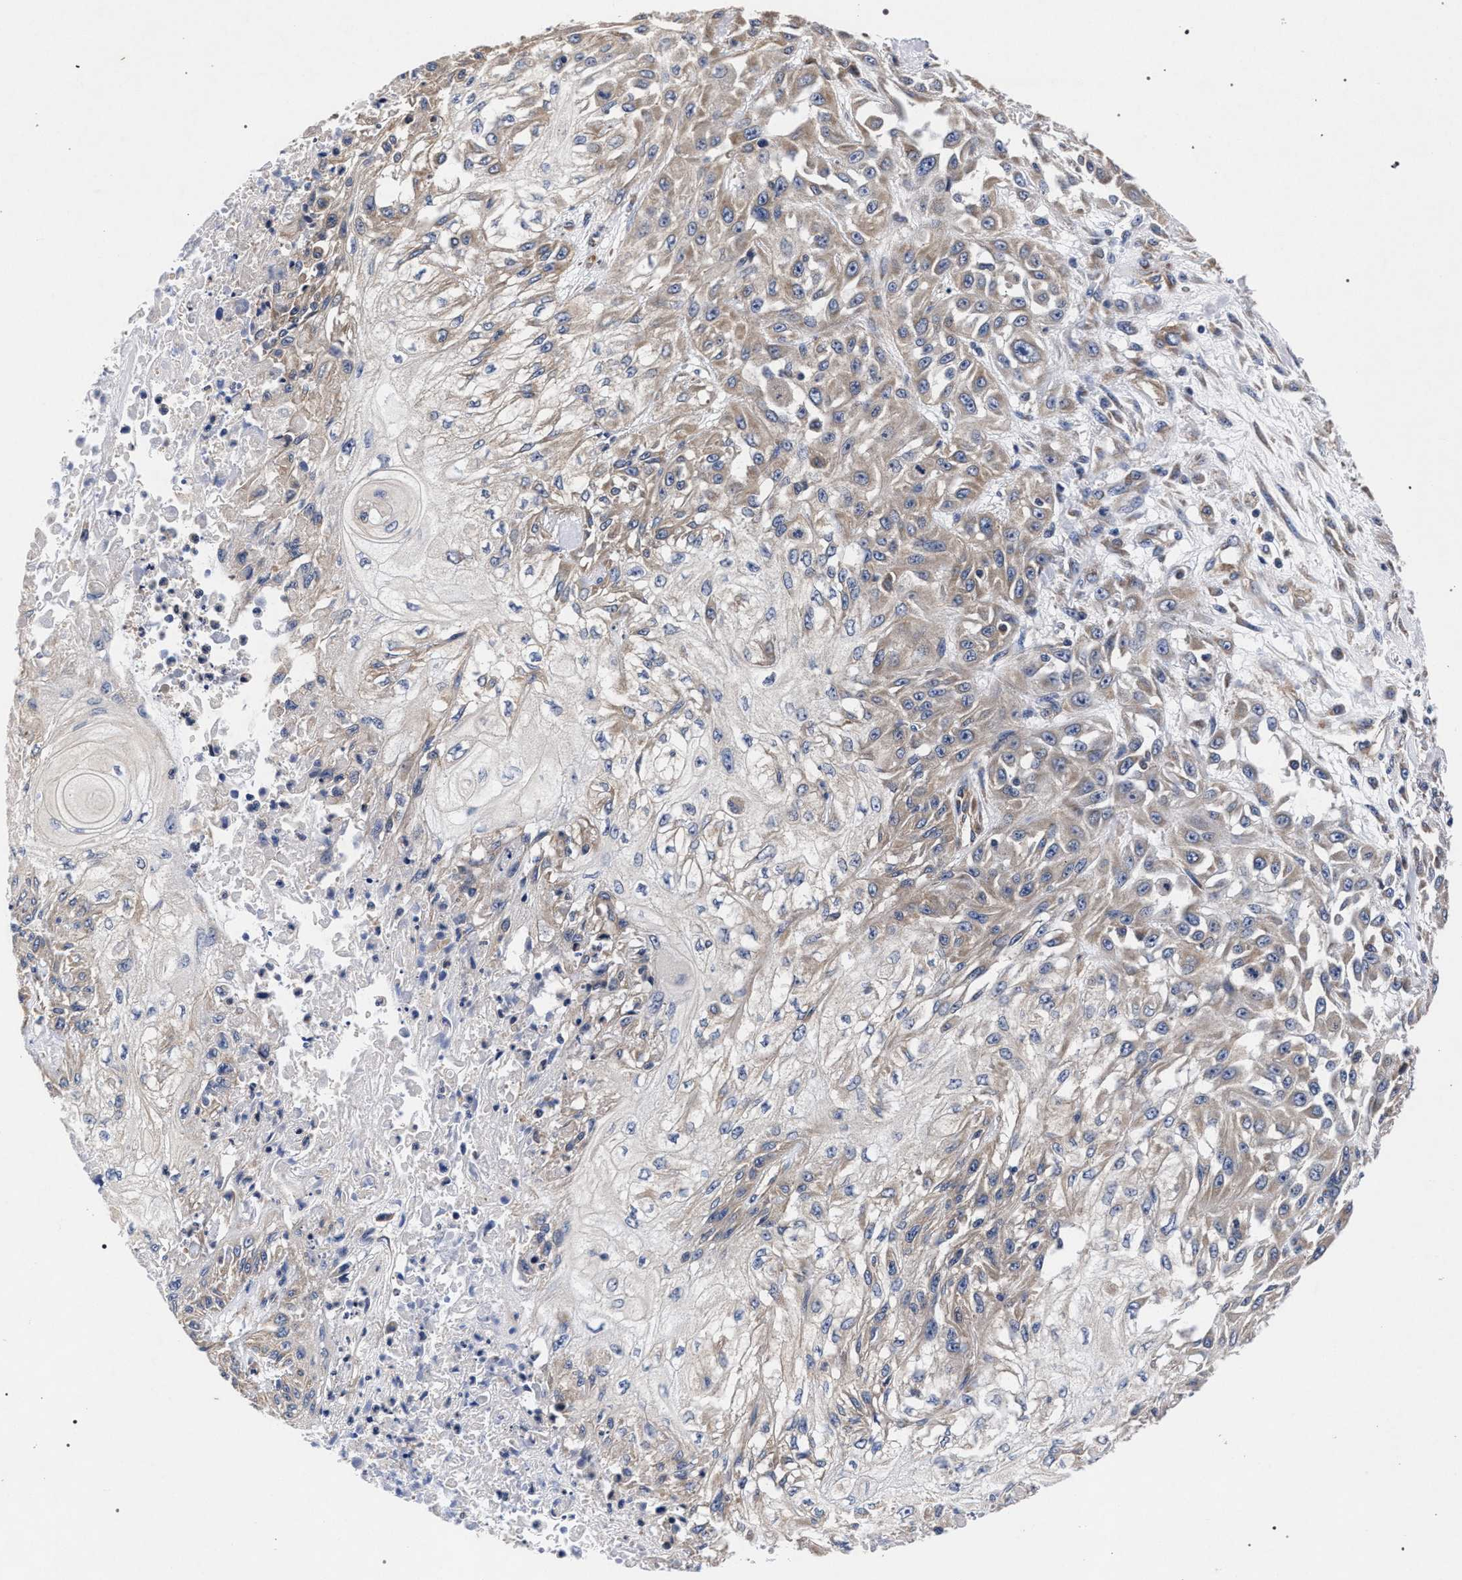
{"staining": {"intensity": "weak", "quantity": "25%-75%", "location": "cytoplasmic/membranous"}, "tissue": "skin cancer", "cell_type": "Tumor cells", "image_type": "cancer", "snomed": [{"axis": "morphology", "description": "Squamous cell carcinoma, NOS"}, {"axis": "morphology", "description": "Squamous cell carcinoma, metastatic, NOS"}, {"axis": "topography", "description": "Skin"}, {"axis": "topography", "description": "Lymph node"}], "caption": "Immunohistochemical staining of skin cancer exhibits weak cytoplasmic/membranous protein expression in approximately 25%-75% of tumor cells.", "gene": "CFAP95", "patient": {"sex": "male", "age": 75}}